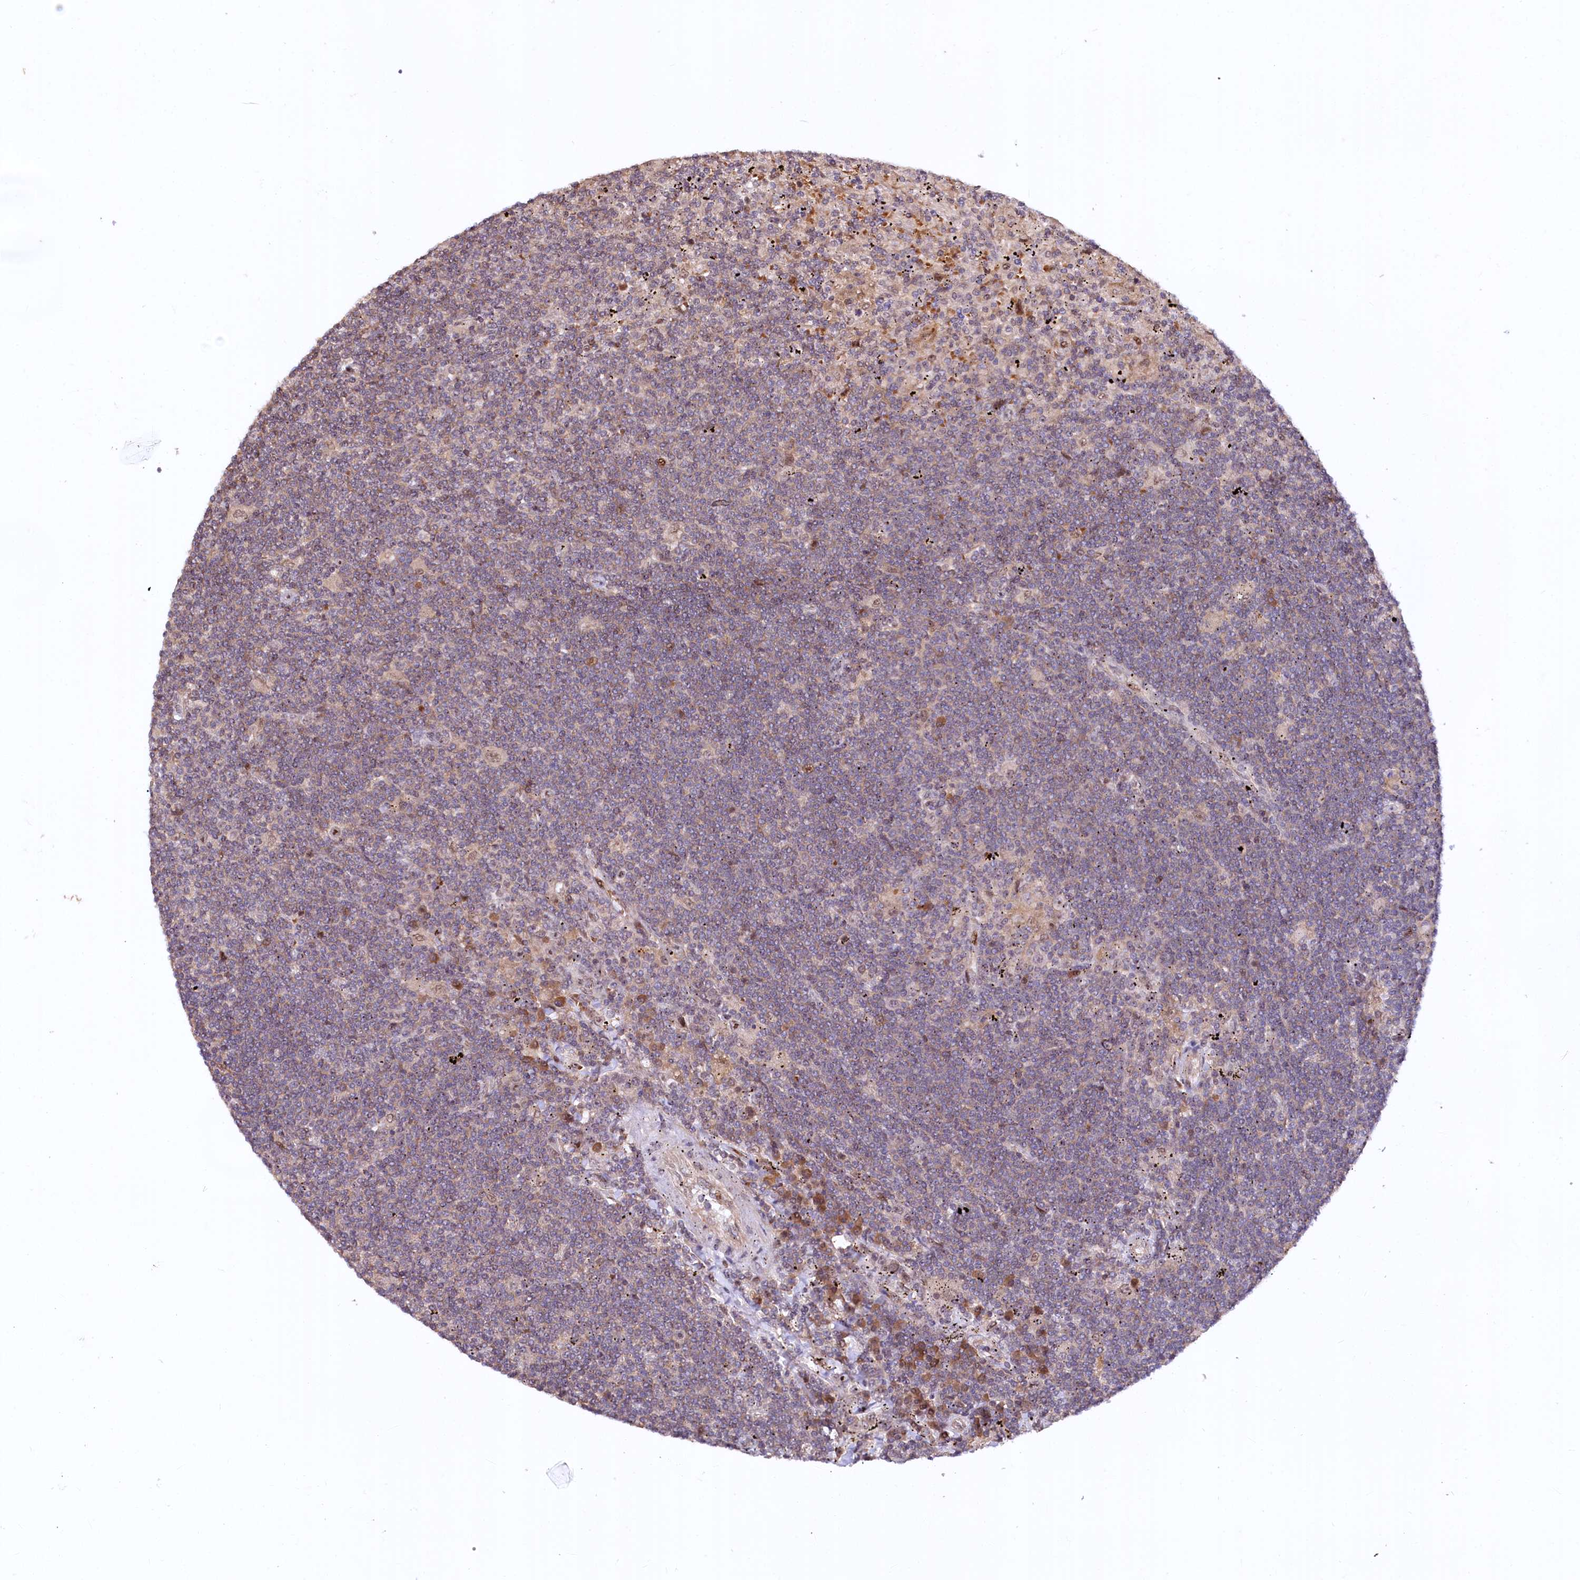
{"staining": {"intensity": "weak", "quantity": "25%-75%", "location": "cytoplasmic/membranous"}, "tissue": "lymphoma", "cell_type": "Tumor cells", "image_type": "cancer", "snomed": [{"axis": "morphology", "description": "Malignant lymphoma, non-Hodgkin's type, Low grade"}, {"axis": "topography", "description": "Spleen"}], "caption": "A brown stain shows weak cytoplasmic/membranous staining of a protein in lymphoma tumor cells.", "gene": "N4BP2L1", "patient": {"sex": "male", "age": 76}}